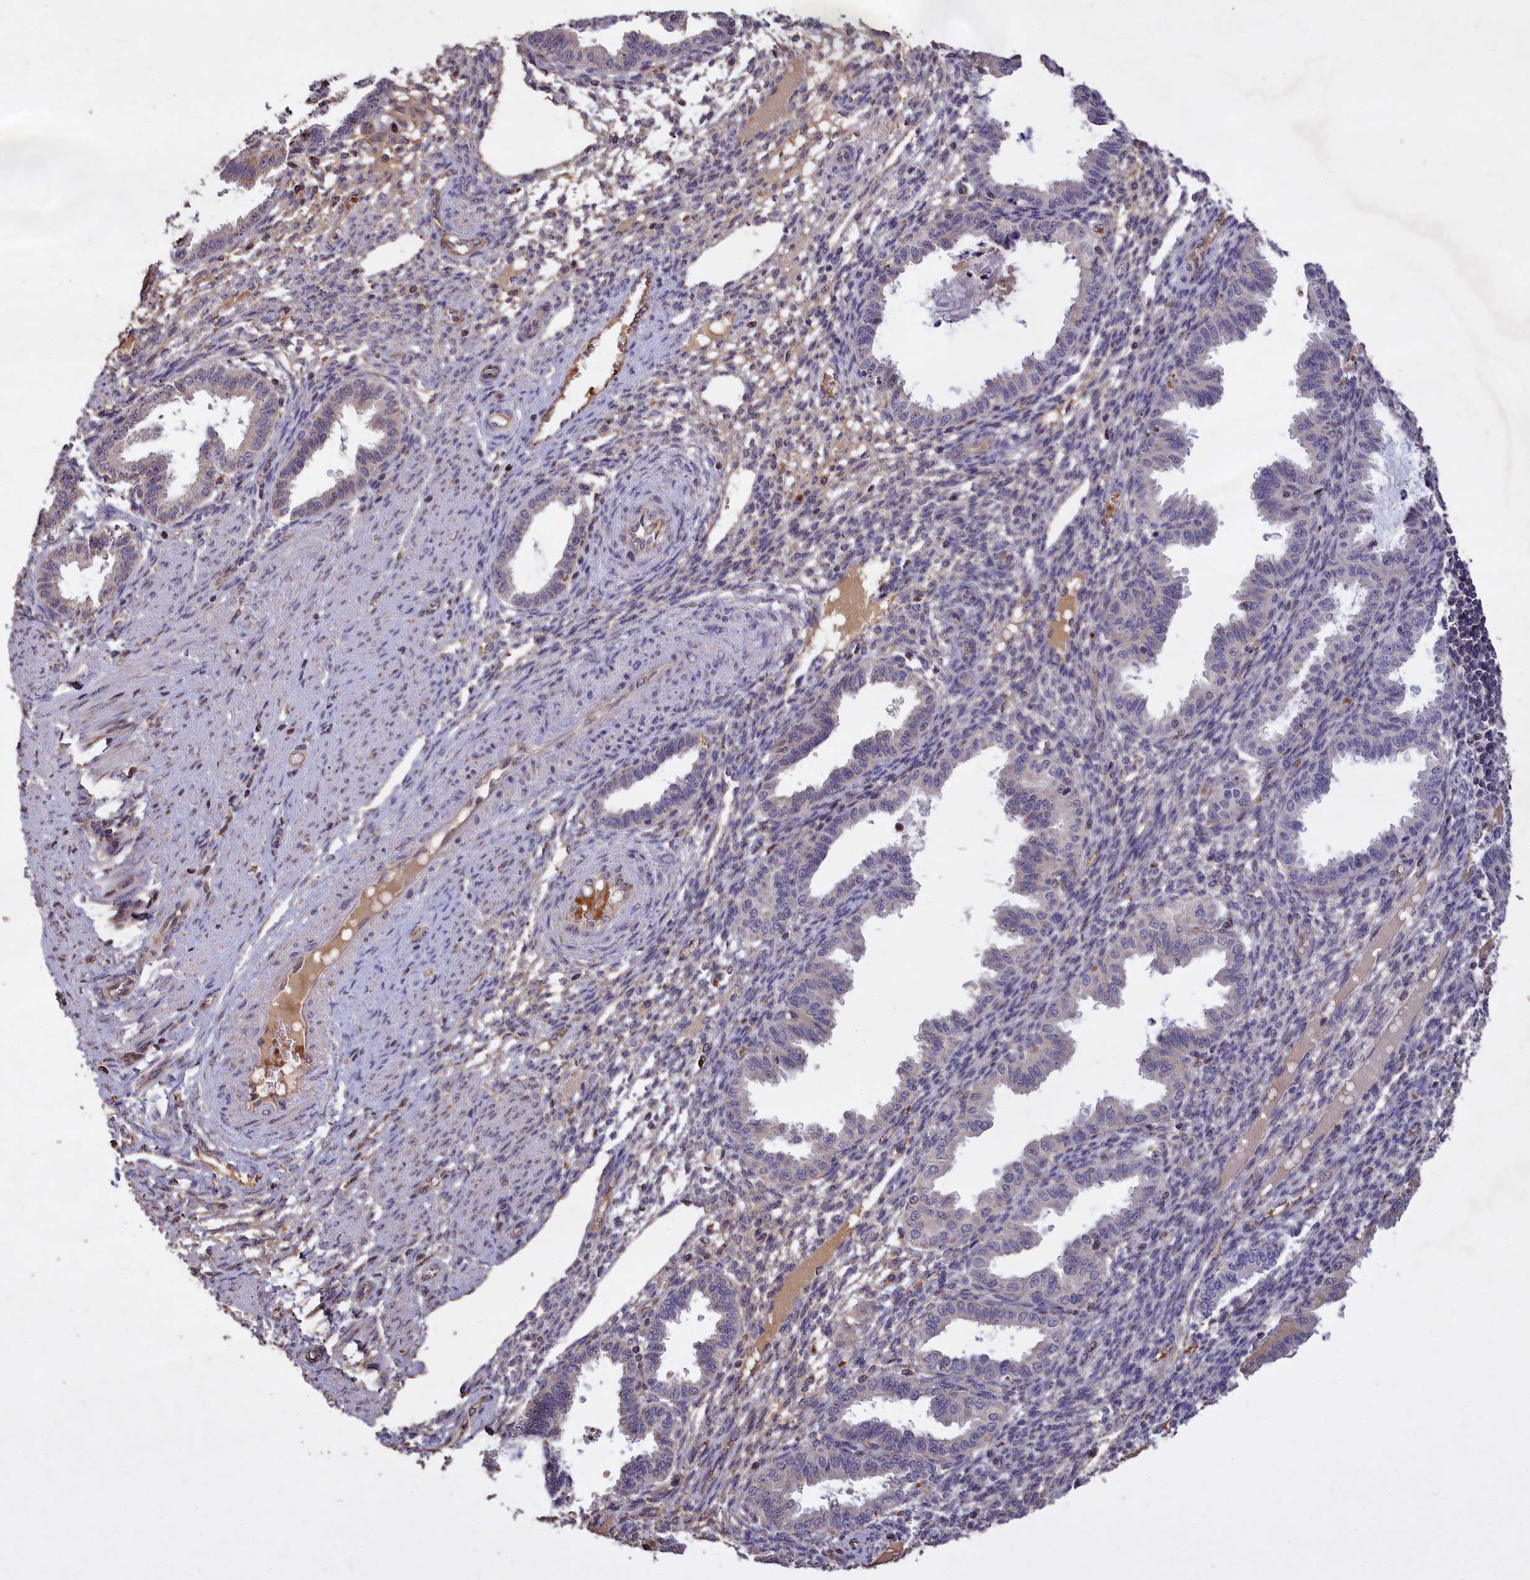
{"staining": {"intensity": "negative", "quantity": "none", "location": "none"}, "tissue": "endometrium", "cell_type": "Cells in endometrial stroma", "image_type": "normal", "snomed": [{"axis": "morphology", "description": "Normal tissue, NOS"}, {"axis": "topography", "description": "Endometrium"}], "caption": "Normal endometrium was stained to show a protein in brown. There is no significant positivity in cells in endometrial stroma.", "gene": "CLRN2", "patient": {"sex": "female", "age": 33}}